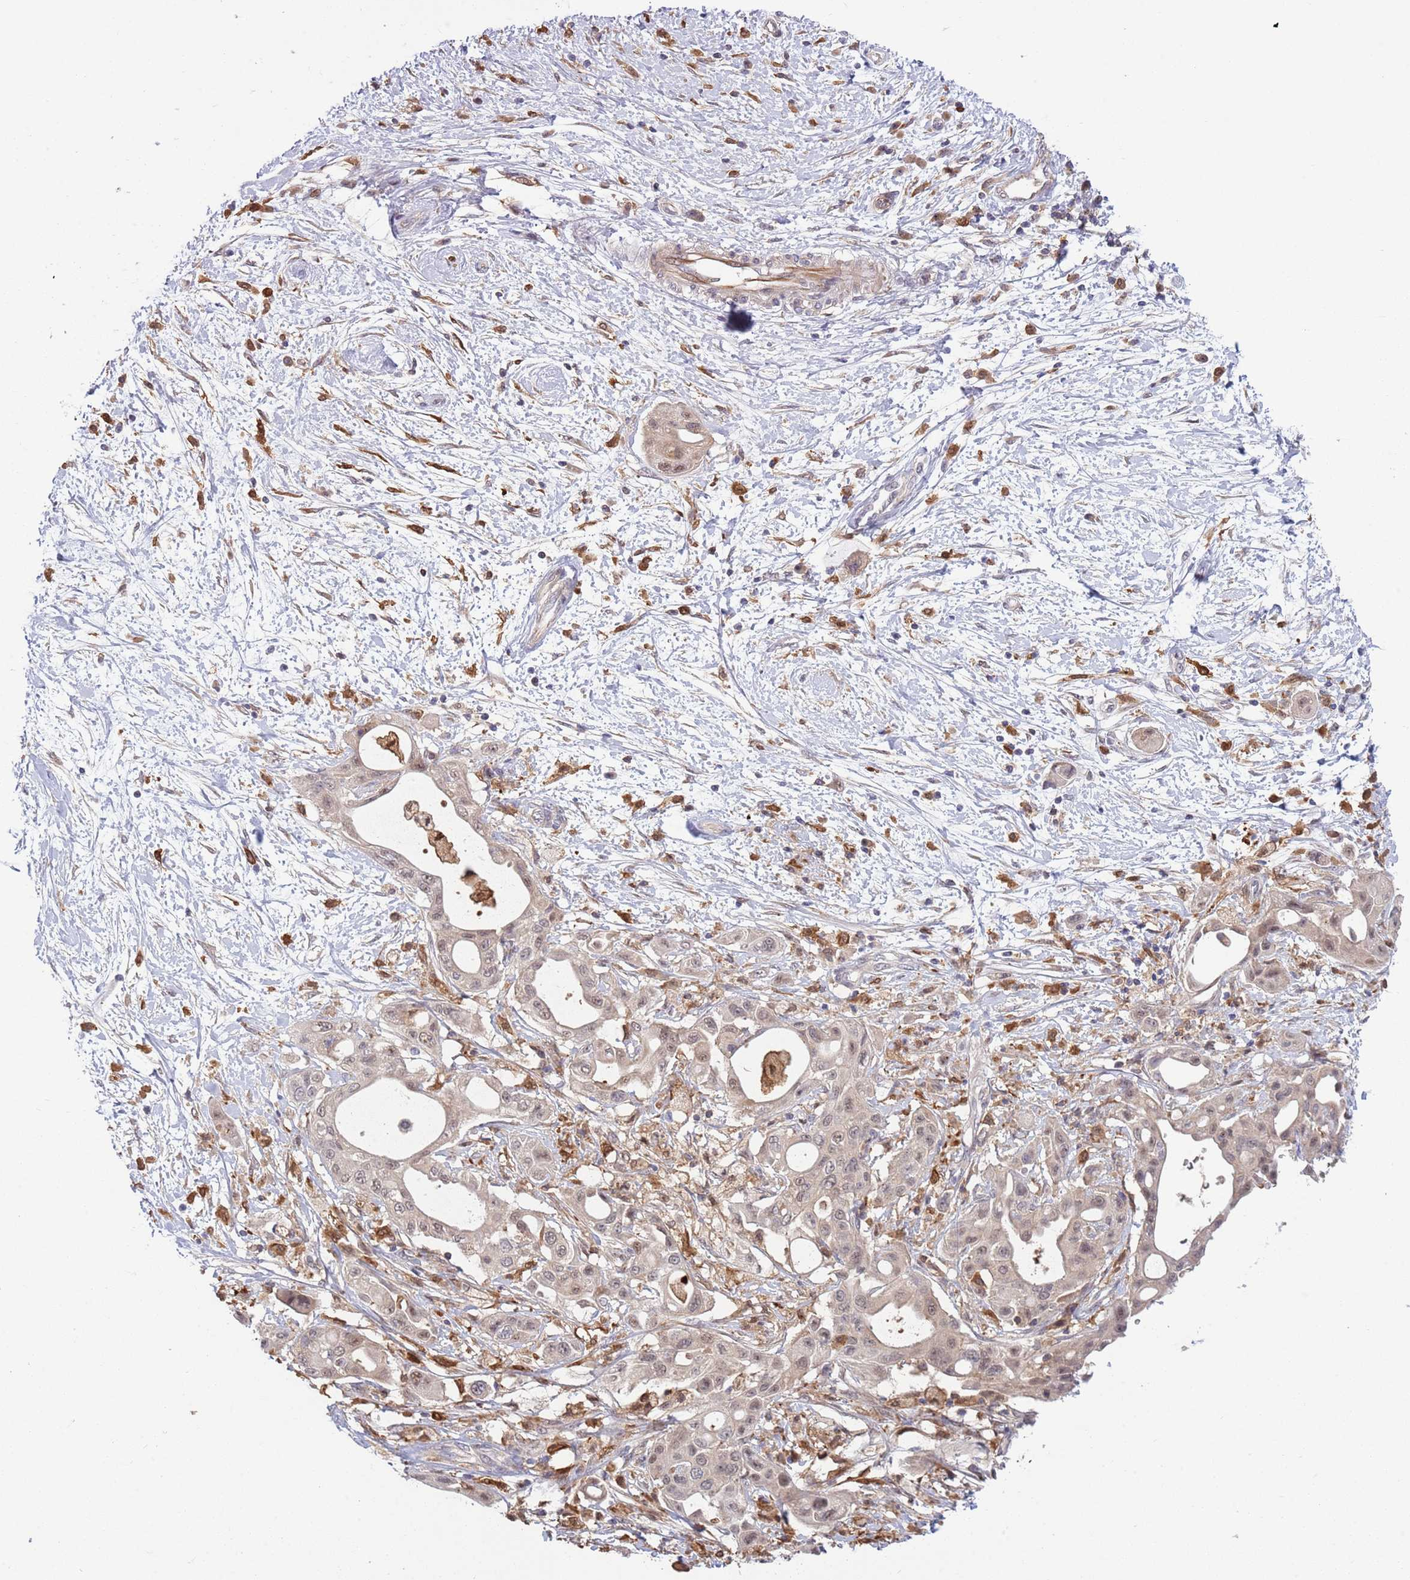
{"staining": {"intensity": "weak", "quantity": "<25%", "location": "nuclear"}, "tissue": "pancreatic cancer", "cell_type": "Tumor cells", "image_type": "cancer", "snomed": [{"axis": "morphology", "description": "Adenocarcinoma, NOS"}, {"axis": "topography", "description": "Pancreas"}], "caption": "Tumor cells are negative for protein expression in human pancreatic adenocarcinoma.", "gene": "CCNJL", "patient": {"sex": "male", "age": 68}}